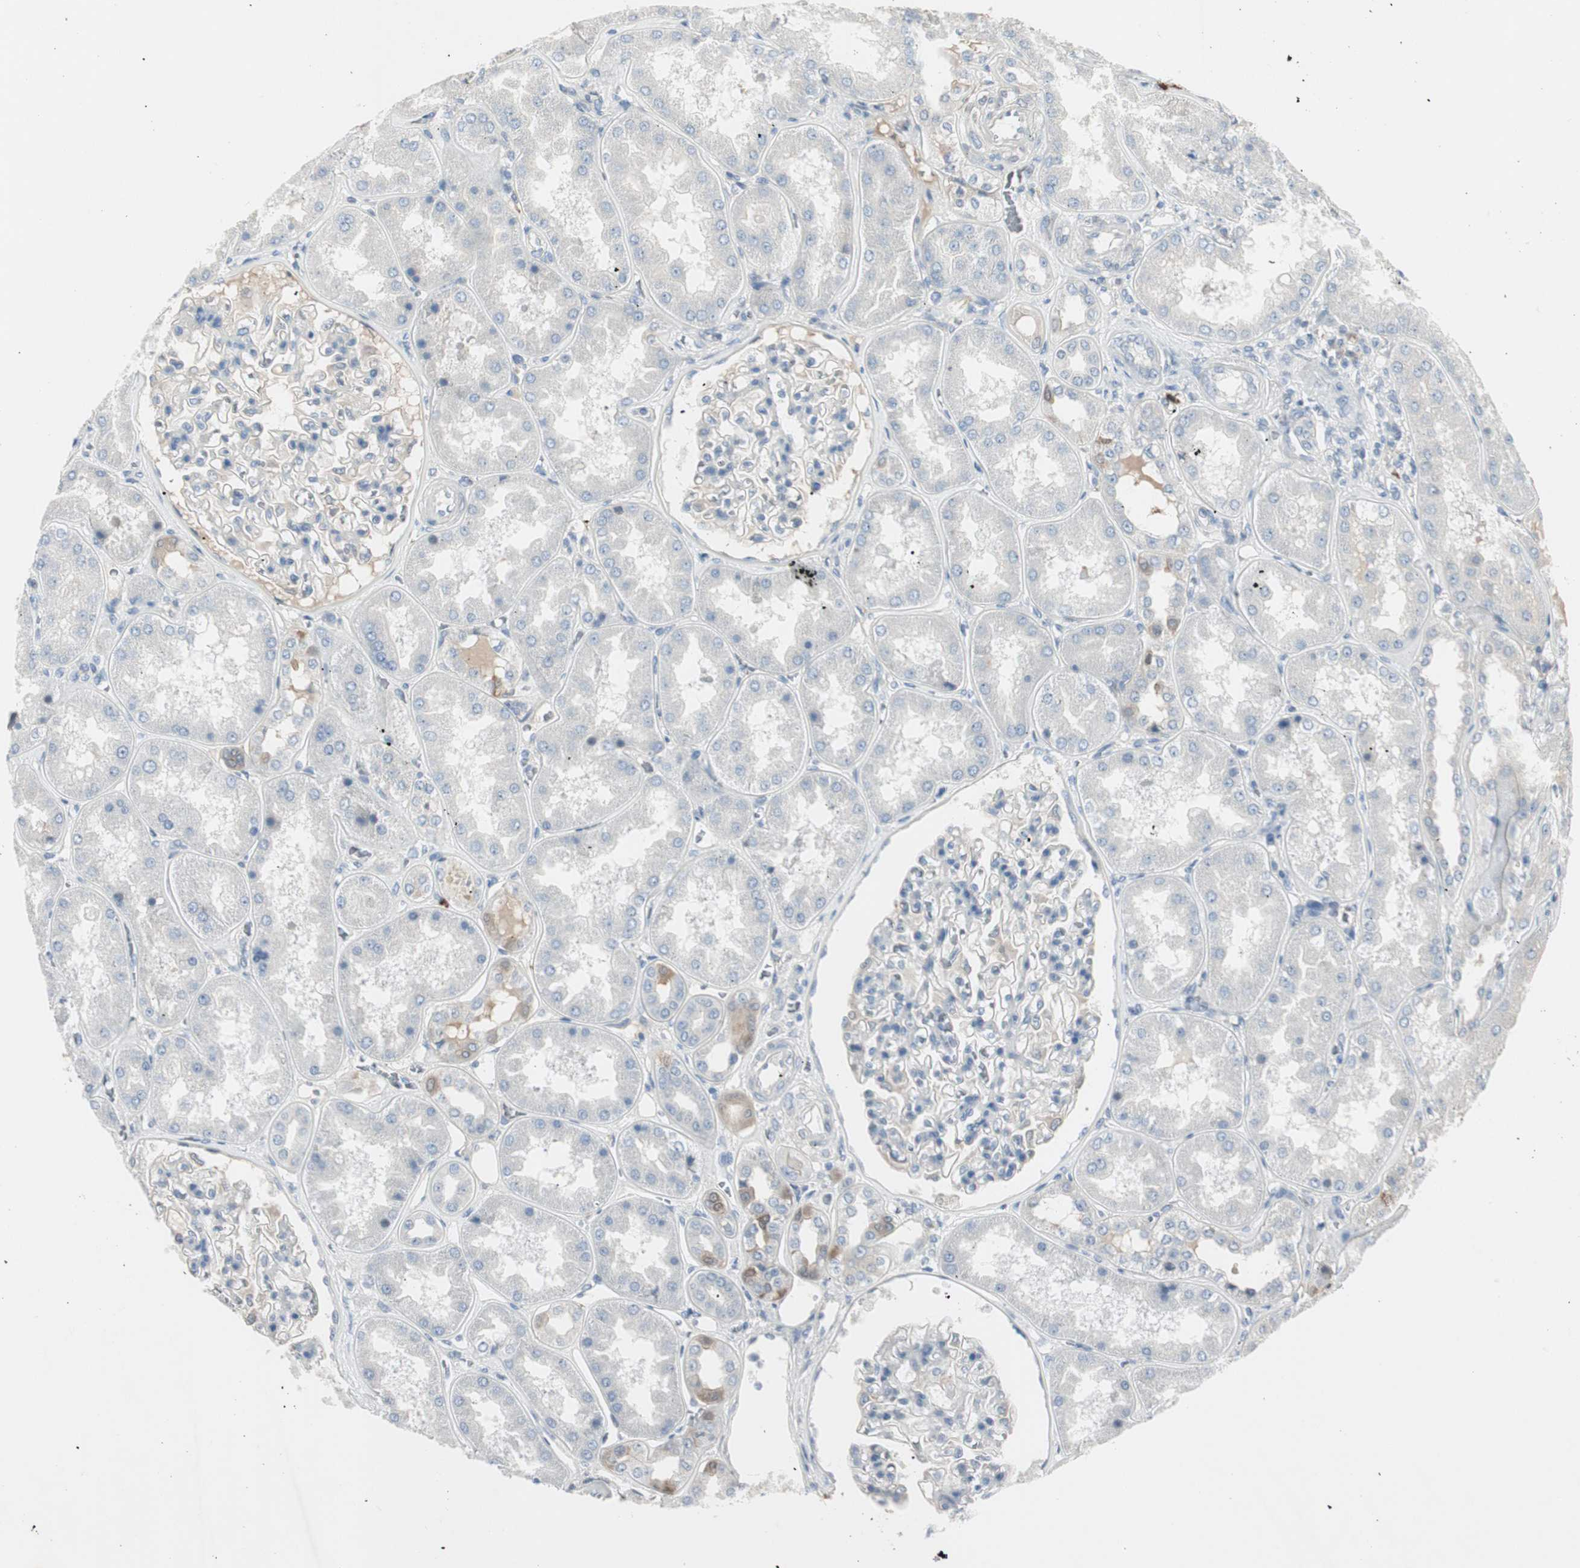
{"staining": {"intensity": "weak", "quantity": "<25%", "location": "cytoplasmic/membranous"}, "tissue": "kidney", "cell_type": "Cells in glomeruli", "image_type": "normal", "snomed": [{"axis": "morphology", "description": "Normal tissue, NOS"}, {"axis": "topography", "description": "Kidney"}], "caption": "This is an immunohistochemistry (IHC) image of unremarkable human kidney. There is no expression in cells in glomeruli.", "gene": "MAPRE3", "patient": {"sex": "female", "age": 56}}